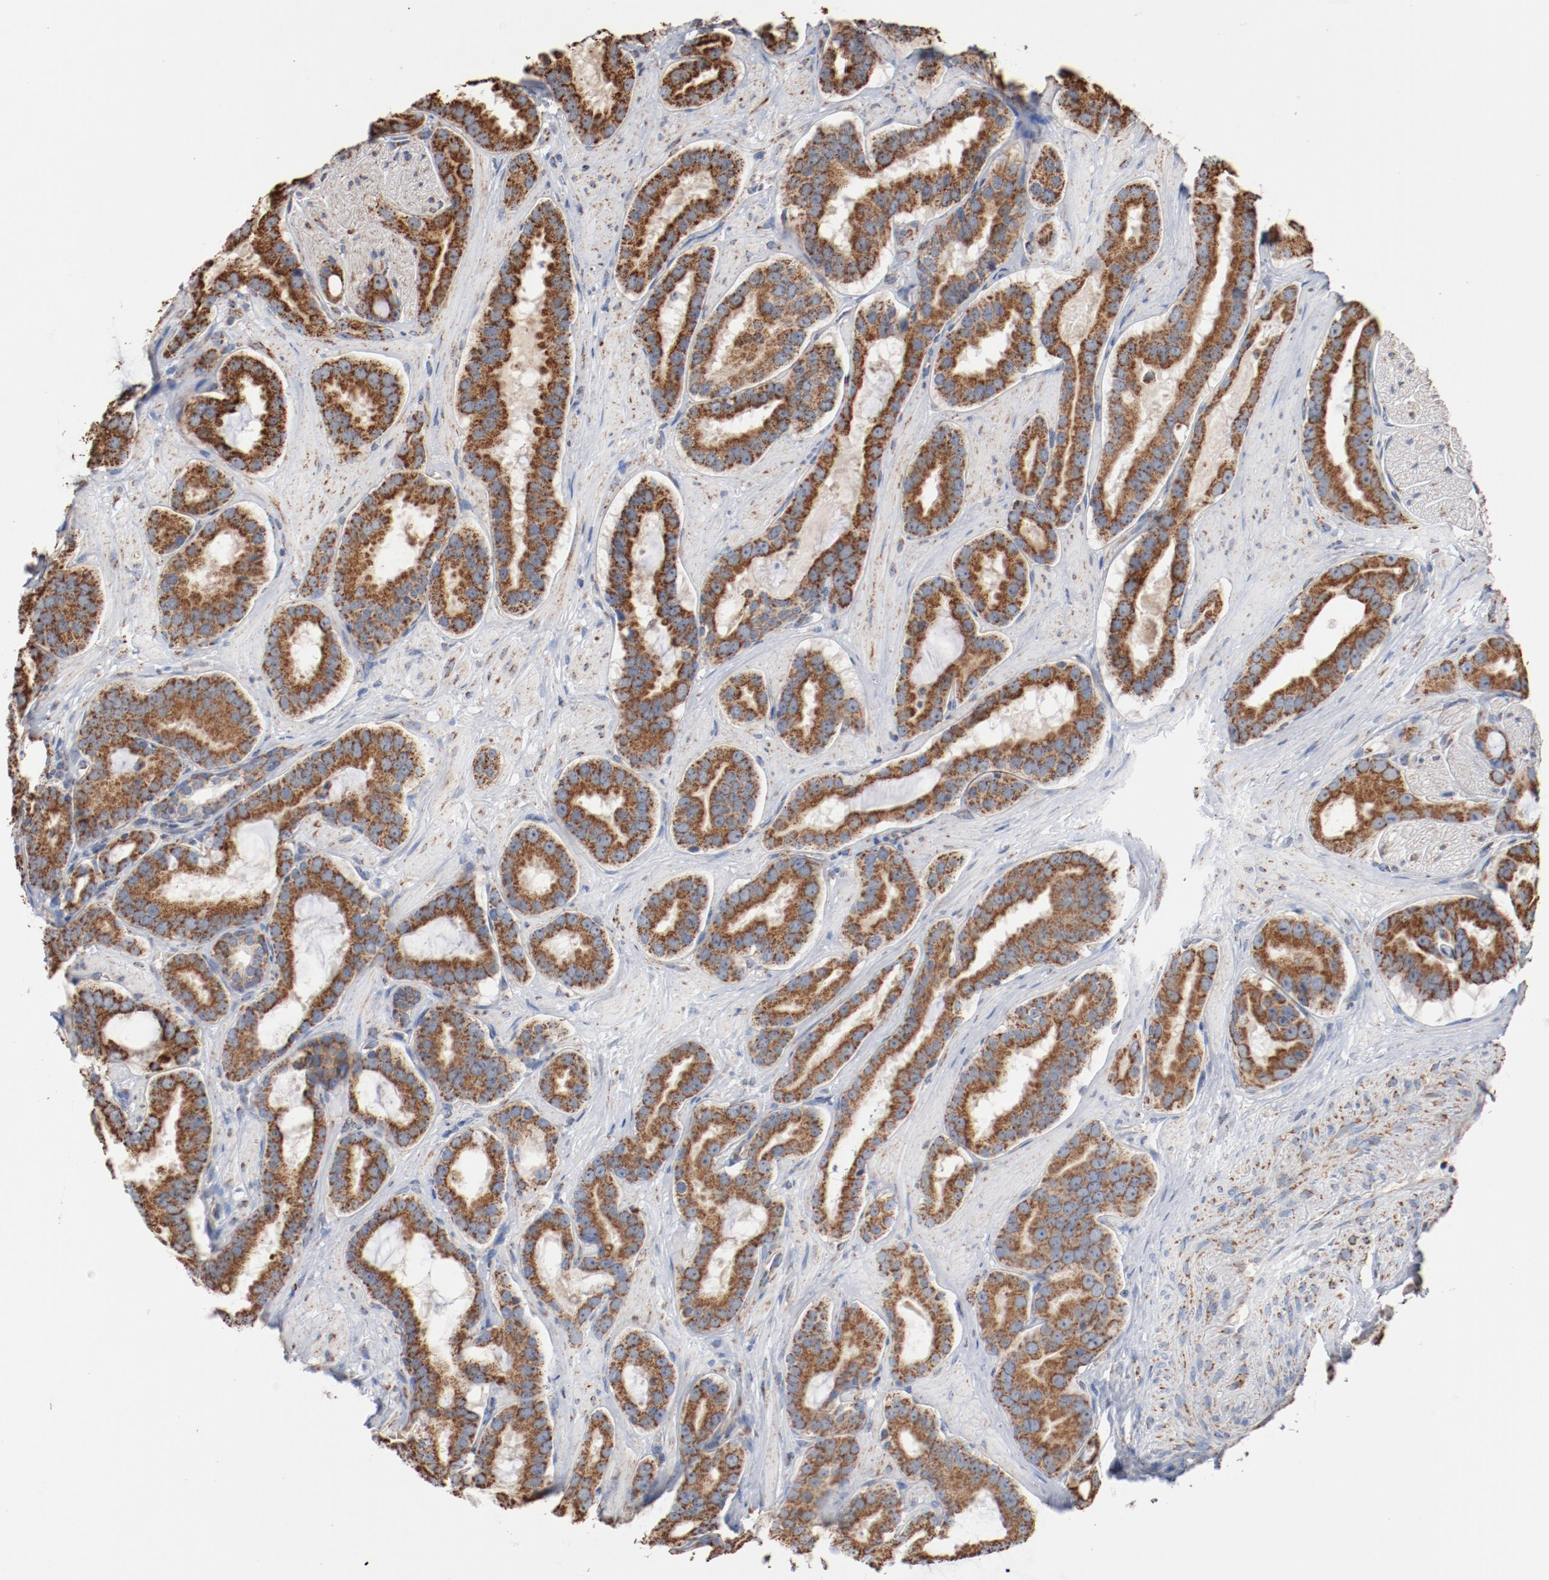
{"staining": {"intensity": "moderate", "quantity": ">75%", "location": "cytoplasmic/membranous"}, "tissue": "prostate cancer", "cell_type": "Tumor cells", "image_type": "cancer", "snomed": [{"axis": "morphology", "description": "Adenocarcinoma, Low grade"}, {"axis": "topography", "description": "Prostate"}], "caption": "Prostate cancer (low-grade adenocarcinoma) stained for a protein (brown) displays moderate cytoplasmic/membranous positive positivity in about >75% of tumor cells.", "gene": "NDUFS4", "patient": {"sex": "male", "age": 59}}